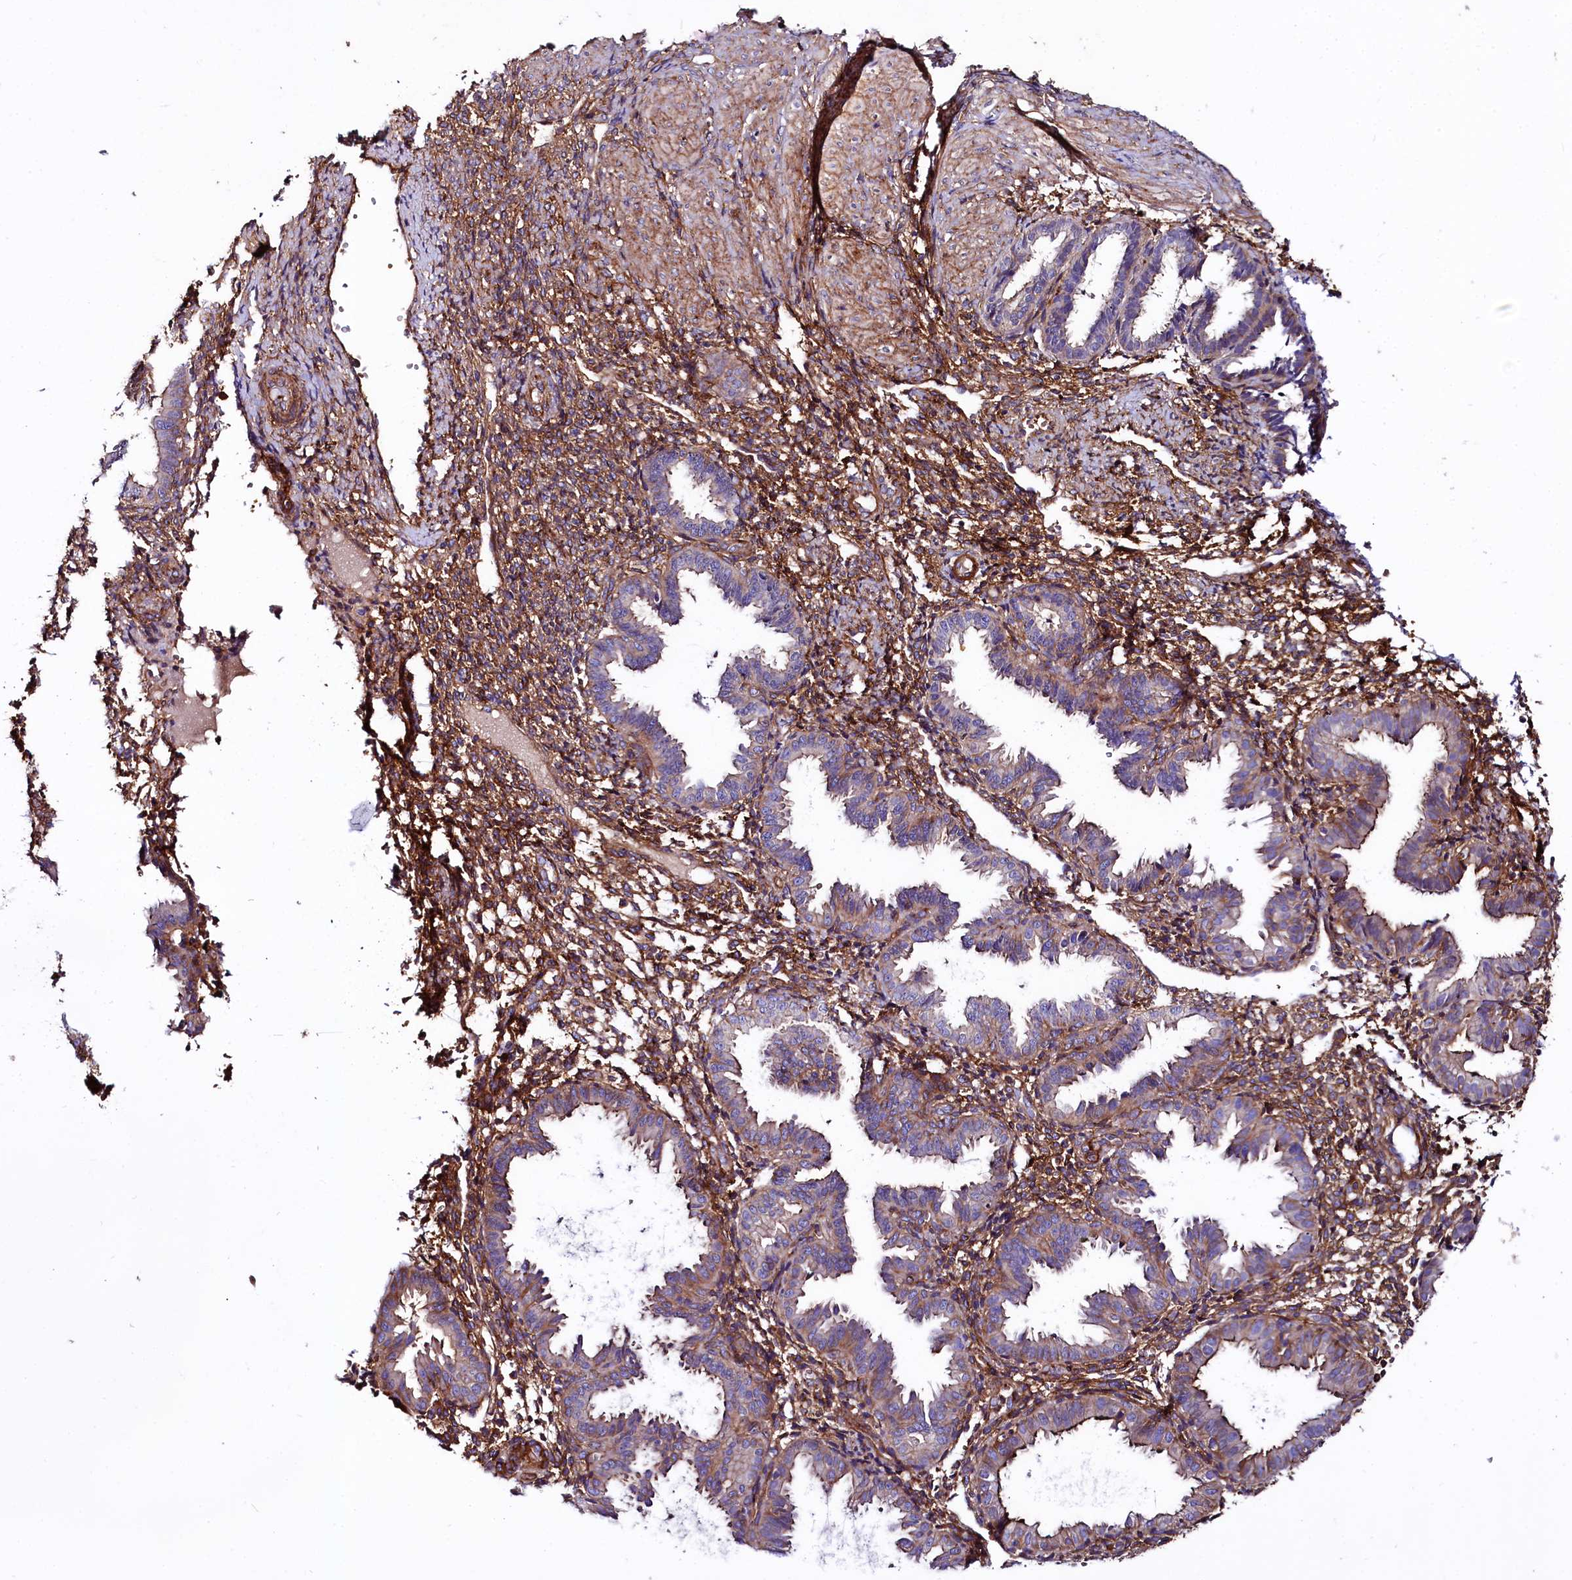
{"staining": {"intensity": "moderate", "quantity": ">75%", "location": "cytoplasmic/membranous"}, "tissue": "endometrium", "cell_type": "Cells in endometrial stroma", "image_type": "normal", "snomed": [{"axis": "morphology", "description": "Normal tissue, NOS"}, {"axis": "topography", "description": "Endometrium"}], "caption": "Endometrium stained with immunohistochemistry (IHC) shows moderate cytoplasmic/membranous expression in approximately >75% of cells in endometrial stroma. Ihc stains the protein of interest in brown and the nuclei are stained blue.", "gene": "ANO6", "patient": {"sex": "female", "age": 33}}